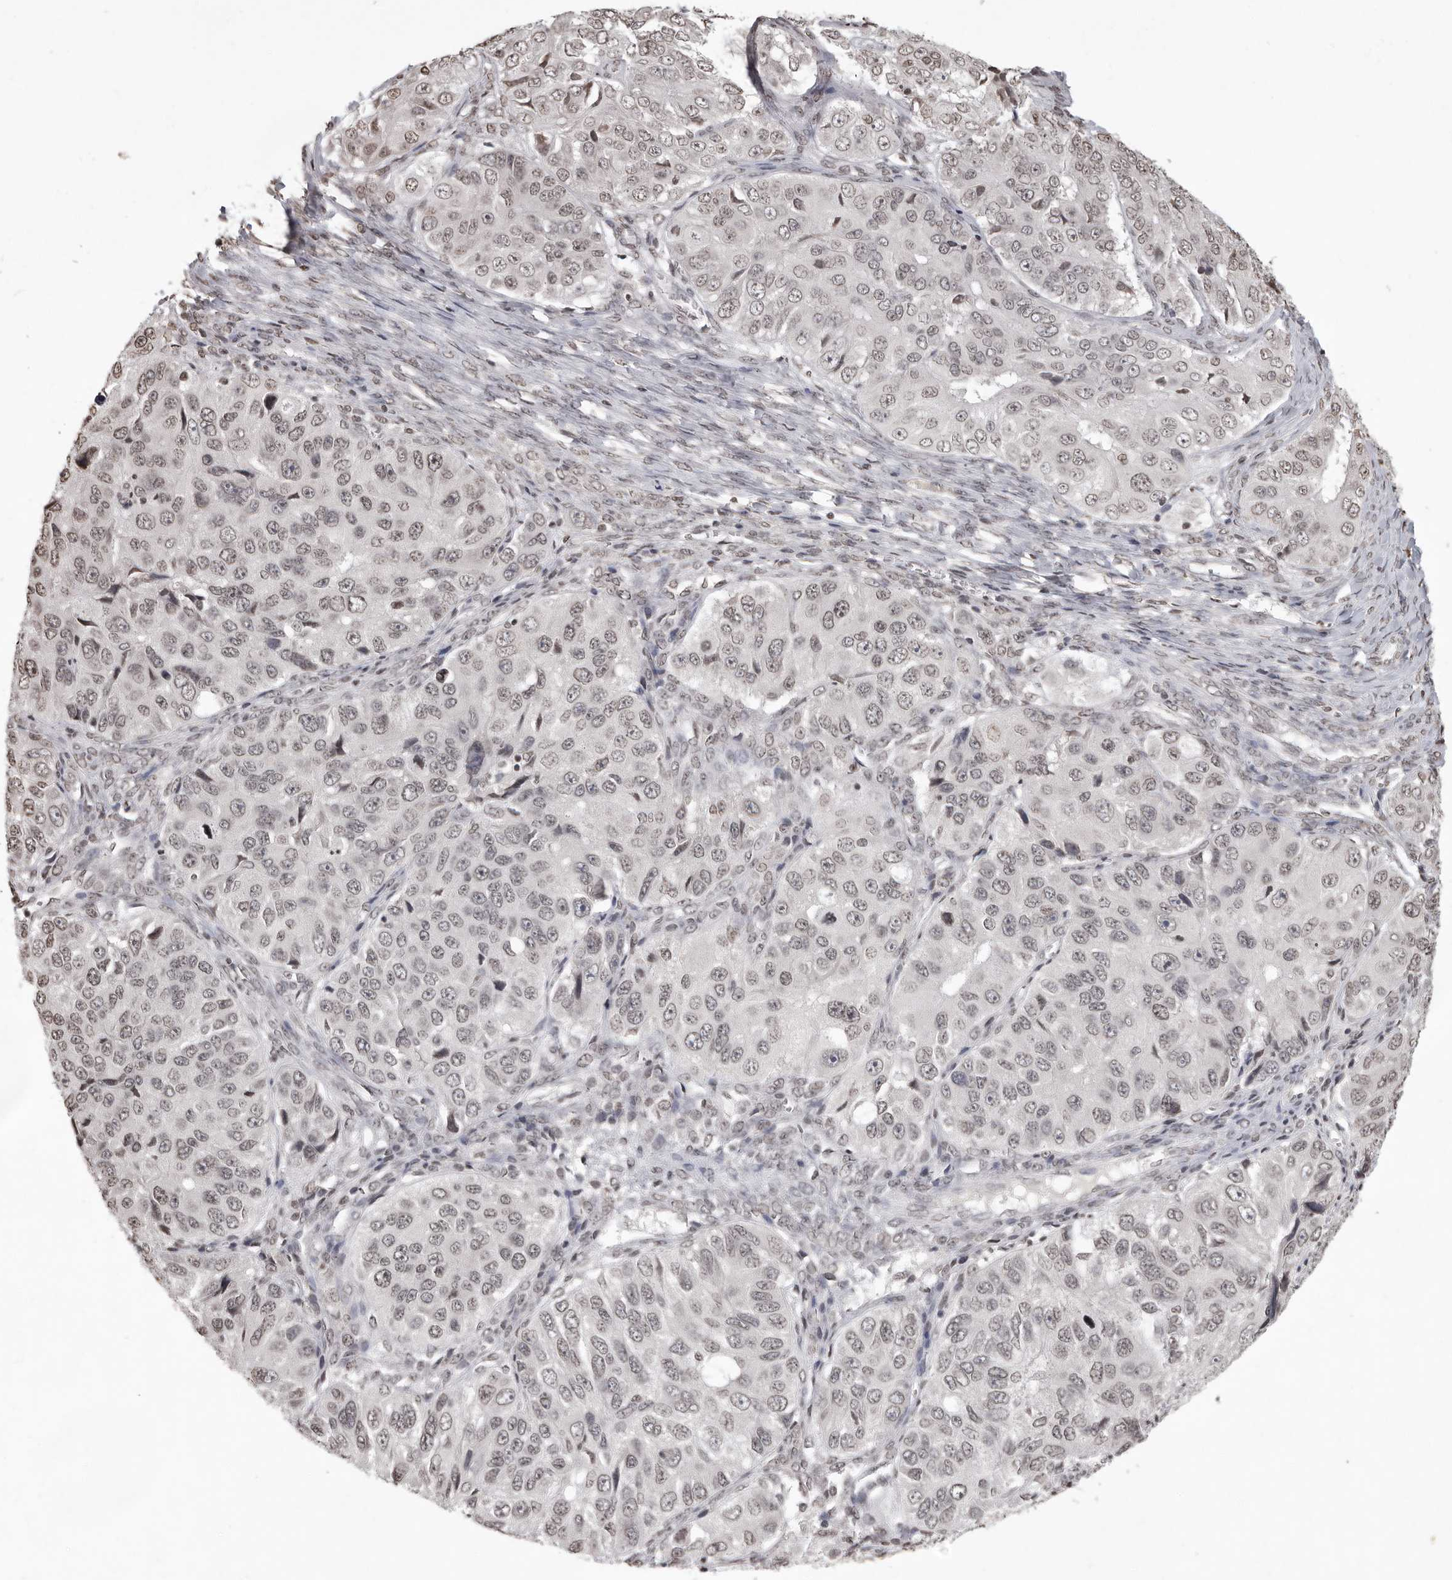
{"staining": {"intensity": "weak", "quantity": "25%-75%", "location": "nuclear"}, "tissue": "ovarian cancer", "cell_type": "Tumor cells", "image_type": "cancer", "snomed": [{"axis": "morphology", "description": "Carcinoma, endometroid"}, {"axis": "topography", "description": "Ovary"}], "caption": "Ovarian cancer tissue reveals weak nuclear staining in approximately 25%-75% of tumor cells, visualized by immunohistochemistry.", "gene": "WDR45", "patient": {"sex": "female", "age": 51}}